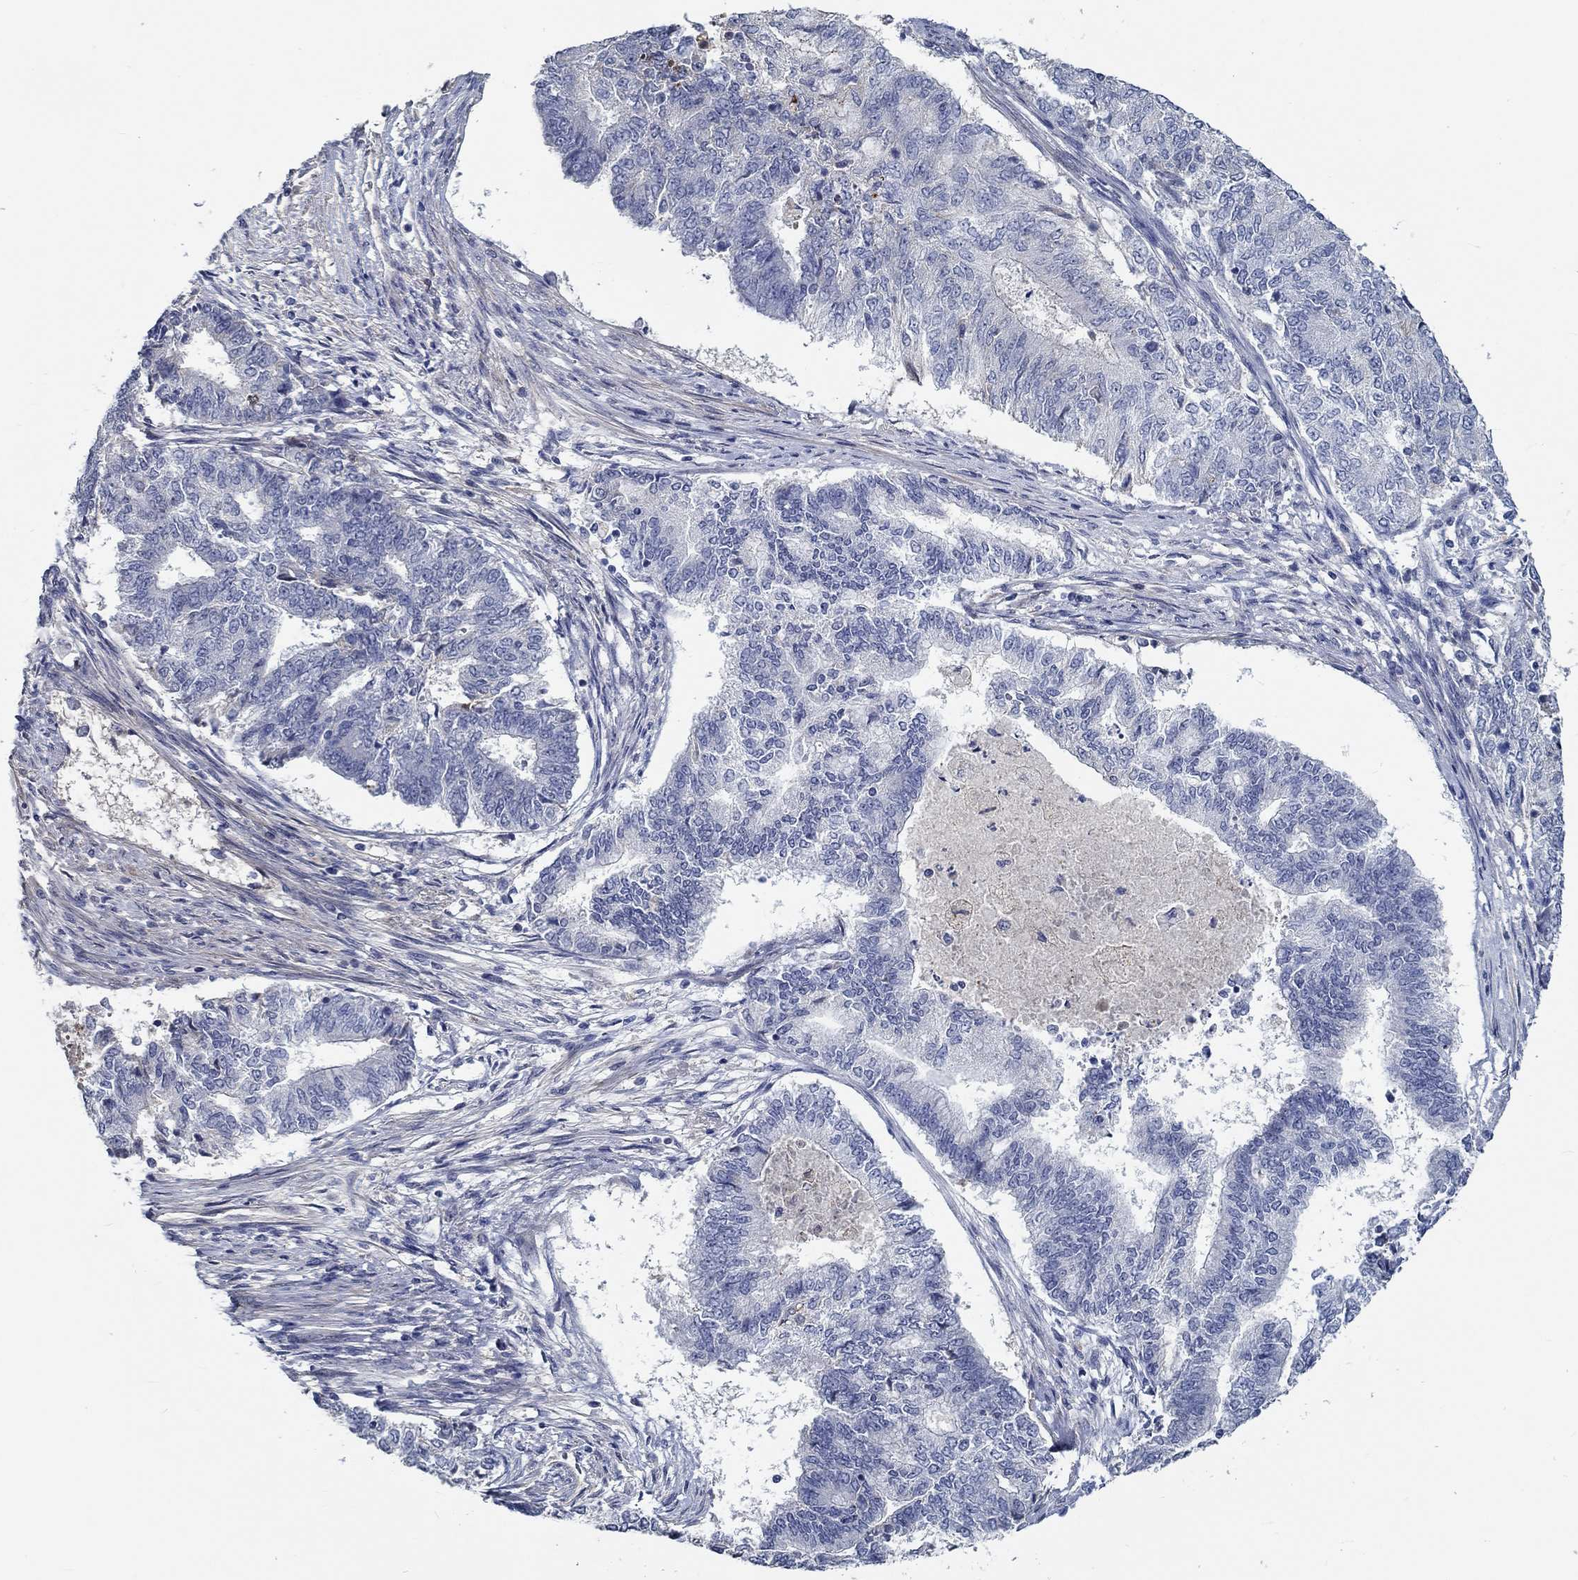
{"staining": {"intensity": "negative", "quantity": "none", "location": "none"}, "tissue": "endometrial cancer", "cell_type": "Tumor cells", "image_type": "cancer", "snomed": [{"axis": "morphology", "description": "Adenocarcinoma, NOS"}, {"axis": "topography", "description": "Endometrium"}], "caption": "The histopathology image exhibits no significant staining in tumor cells of endometrial cancer.", "gene": "MYBPC1", "patient": {"sex": "female", "age": 65}}